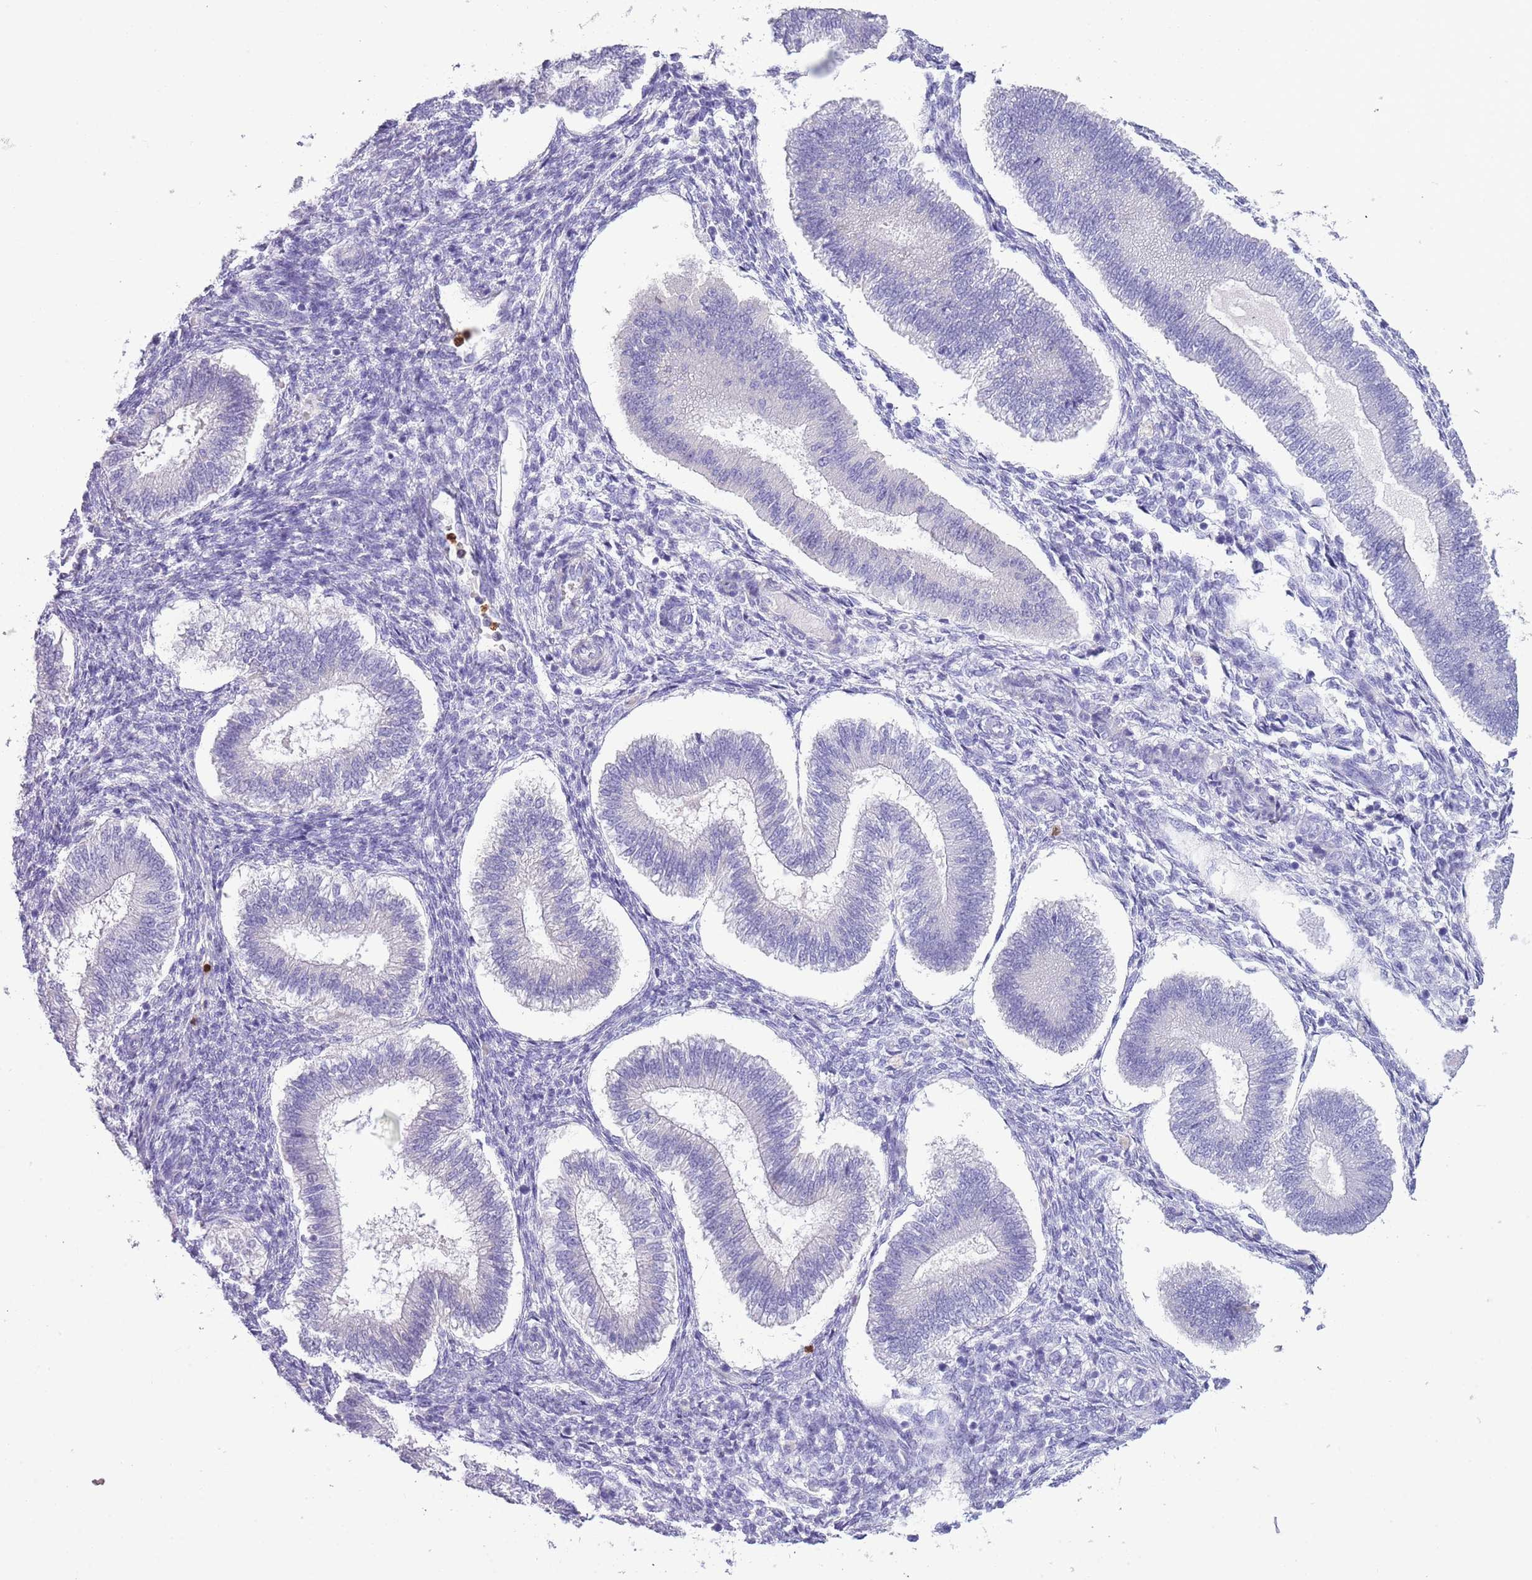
{"staining": {"intensity": "negative", "quantity": "none", "location": "none"}, "tissue": "endometrium", "cell_type": "Cells in endometrial stroma", "image_type": "normal", "snomed": [{"axis": "morphology", "description": "Normal tissue, NOS"}, {"axis": "topography", "description": "Endometrium"}], "caption": "A histopathology image of endometrium stained for a protein reveals no brown staining in cells in endometrial stroma.", "gene": "OR6M1", "patient": {"sex": "female", "age": 25}}